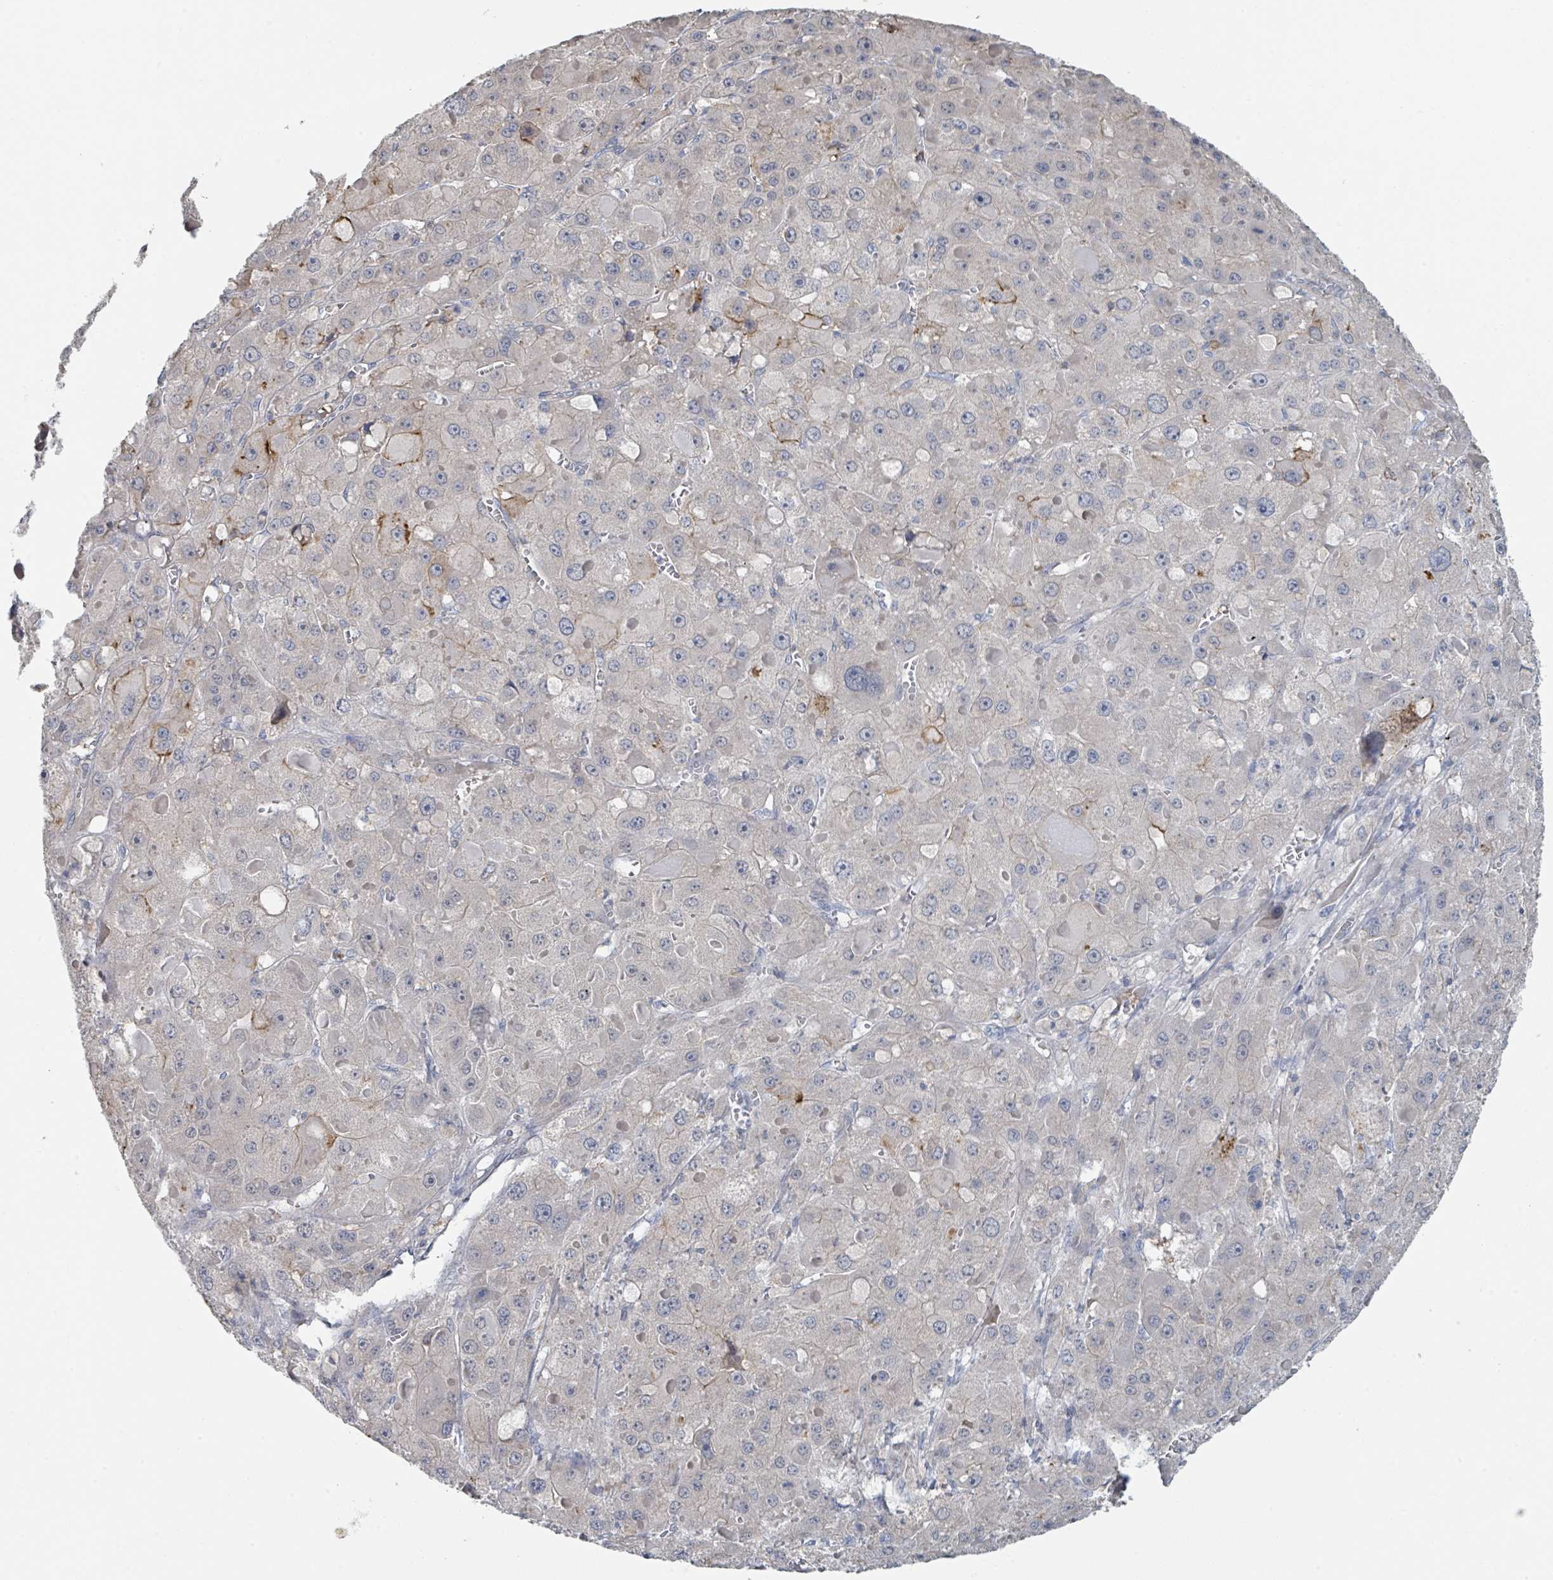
{"staining": {"intensity": "negative", "quantity": "none", "location": "none"}, "tissue": "liver cancer", "cell_type": "Tumor cells", "image_type": "cancer", "snomed": [{"axis": "morphology", "description": "Carcinoma, Hepatocellular, NOS"}, {"axis": "topography", "description": "Liver"}], "caption": "This is an IHC photomicrograph of hepatocellular carcinoma (liver). There is no positivity in tumor cells.", "gene": "LRRC42", "patient": {"sex": "female", "age": 73}}